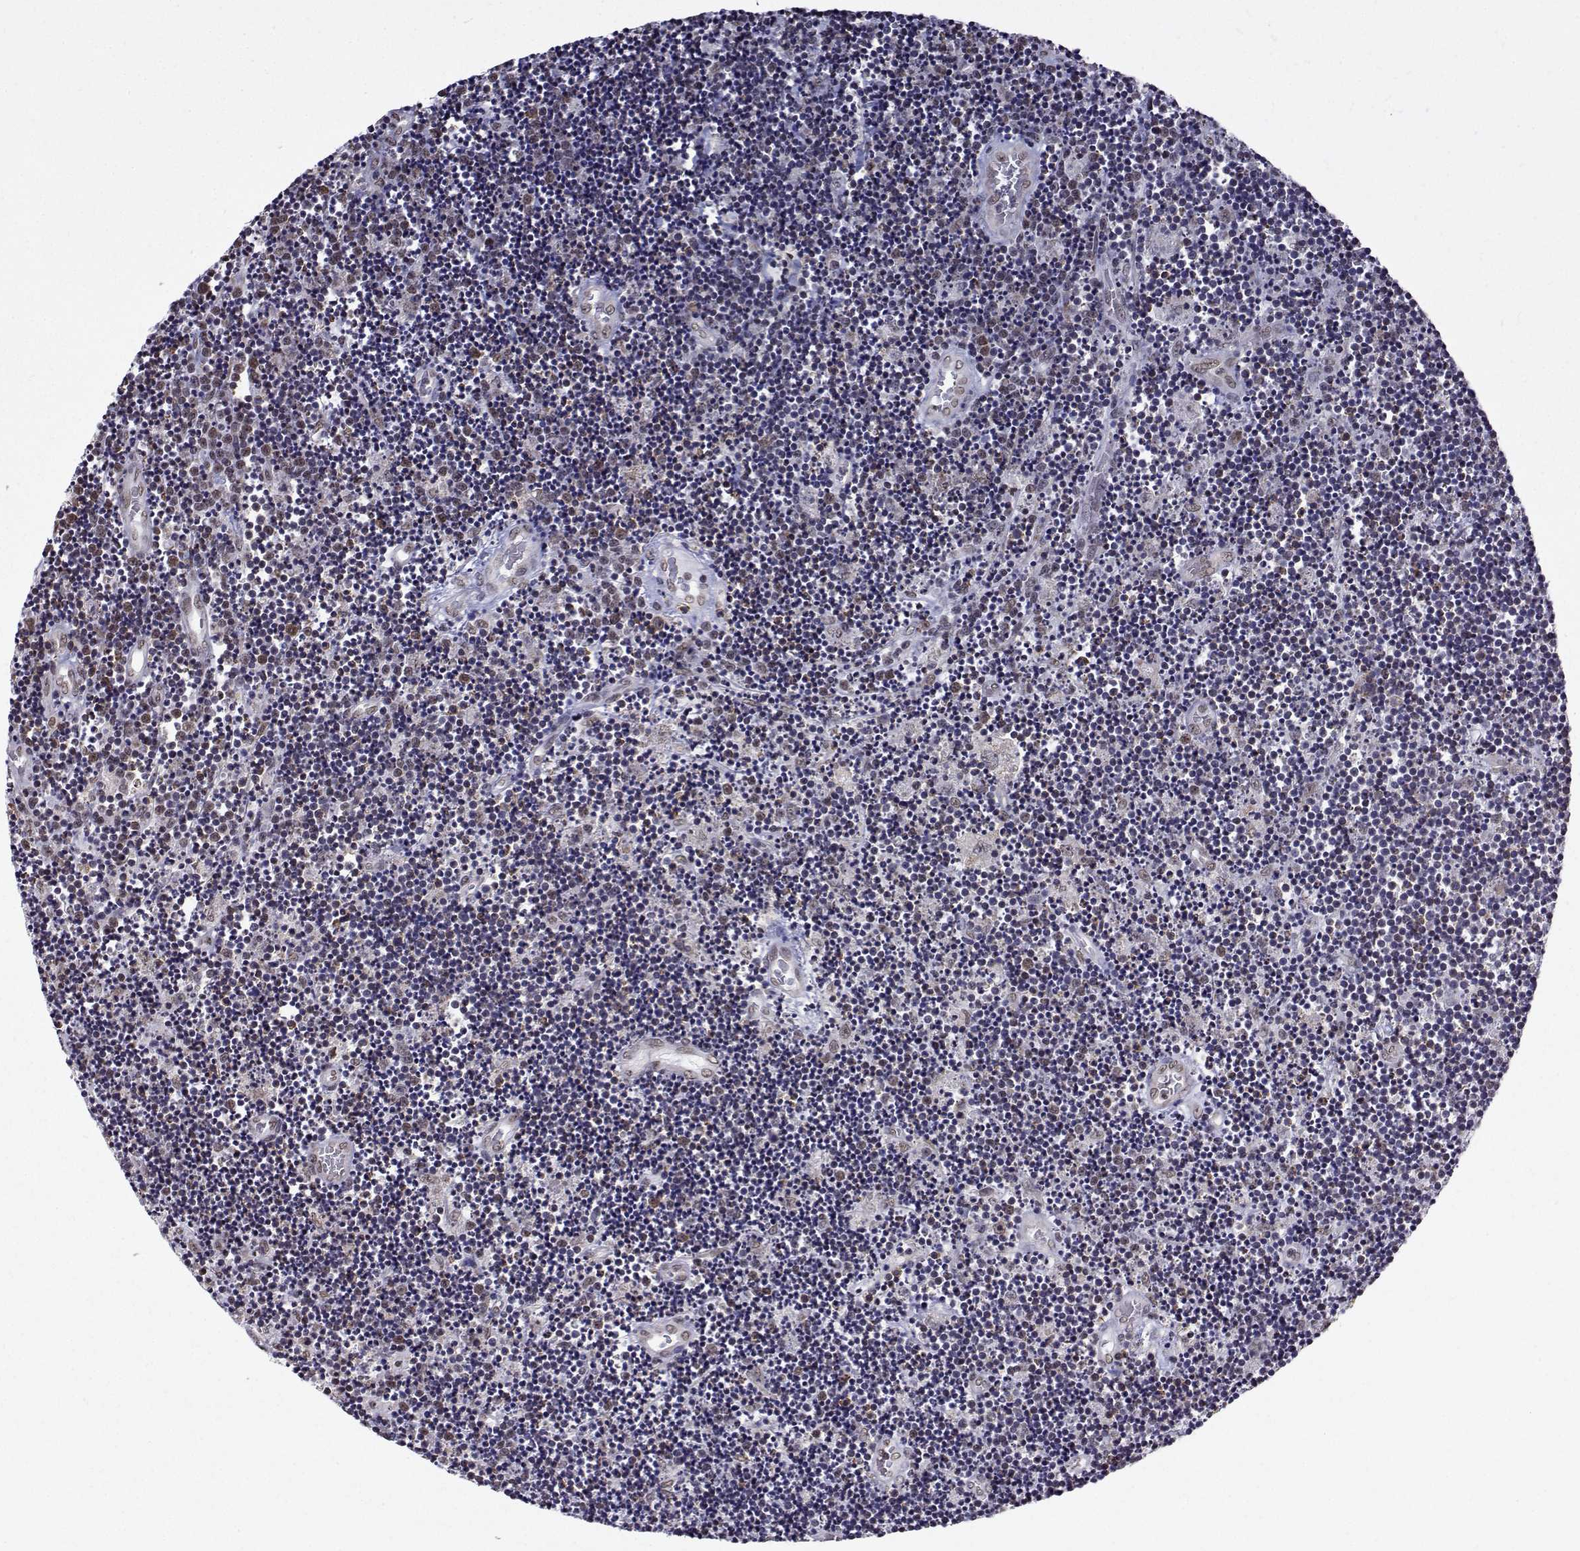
{"staining": {"intensity": "negative", "quantity": "none", "location": "none"}, "tissue": "lymphoma", "cell_type": "Tumor cells", "image_type": "cancer", "snomed": [{"axis": "morphology", "description": "Malignant lymphoma, non-Hodgkin's type, Low grade"}, {"axis": "topography", "description": "Brain"}], "caption": "A high-resolution micrograph shows immunohistochemistry staining of malignant lymphoma, non-Hodgkin's type (low-grade), which demonstrates no significant expression in tumor cells. (IHC, brightfield microscopy, high magnification).", "gene": "EZH1", "patient": {"sex": "female", "age": 66}}